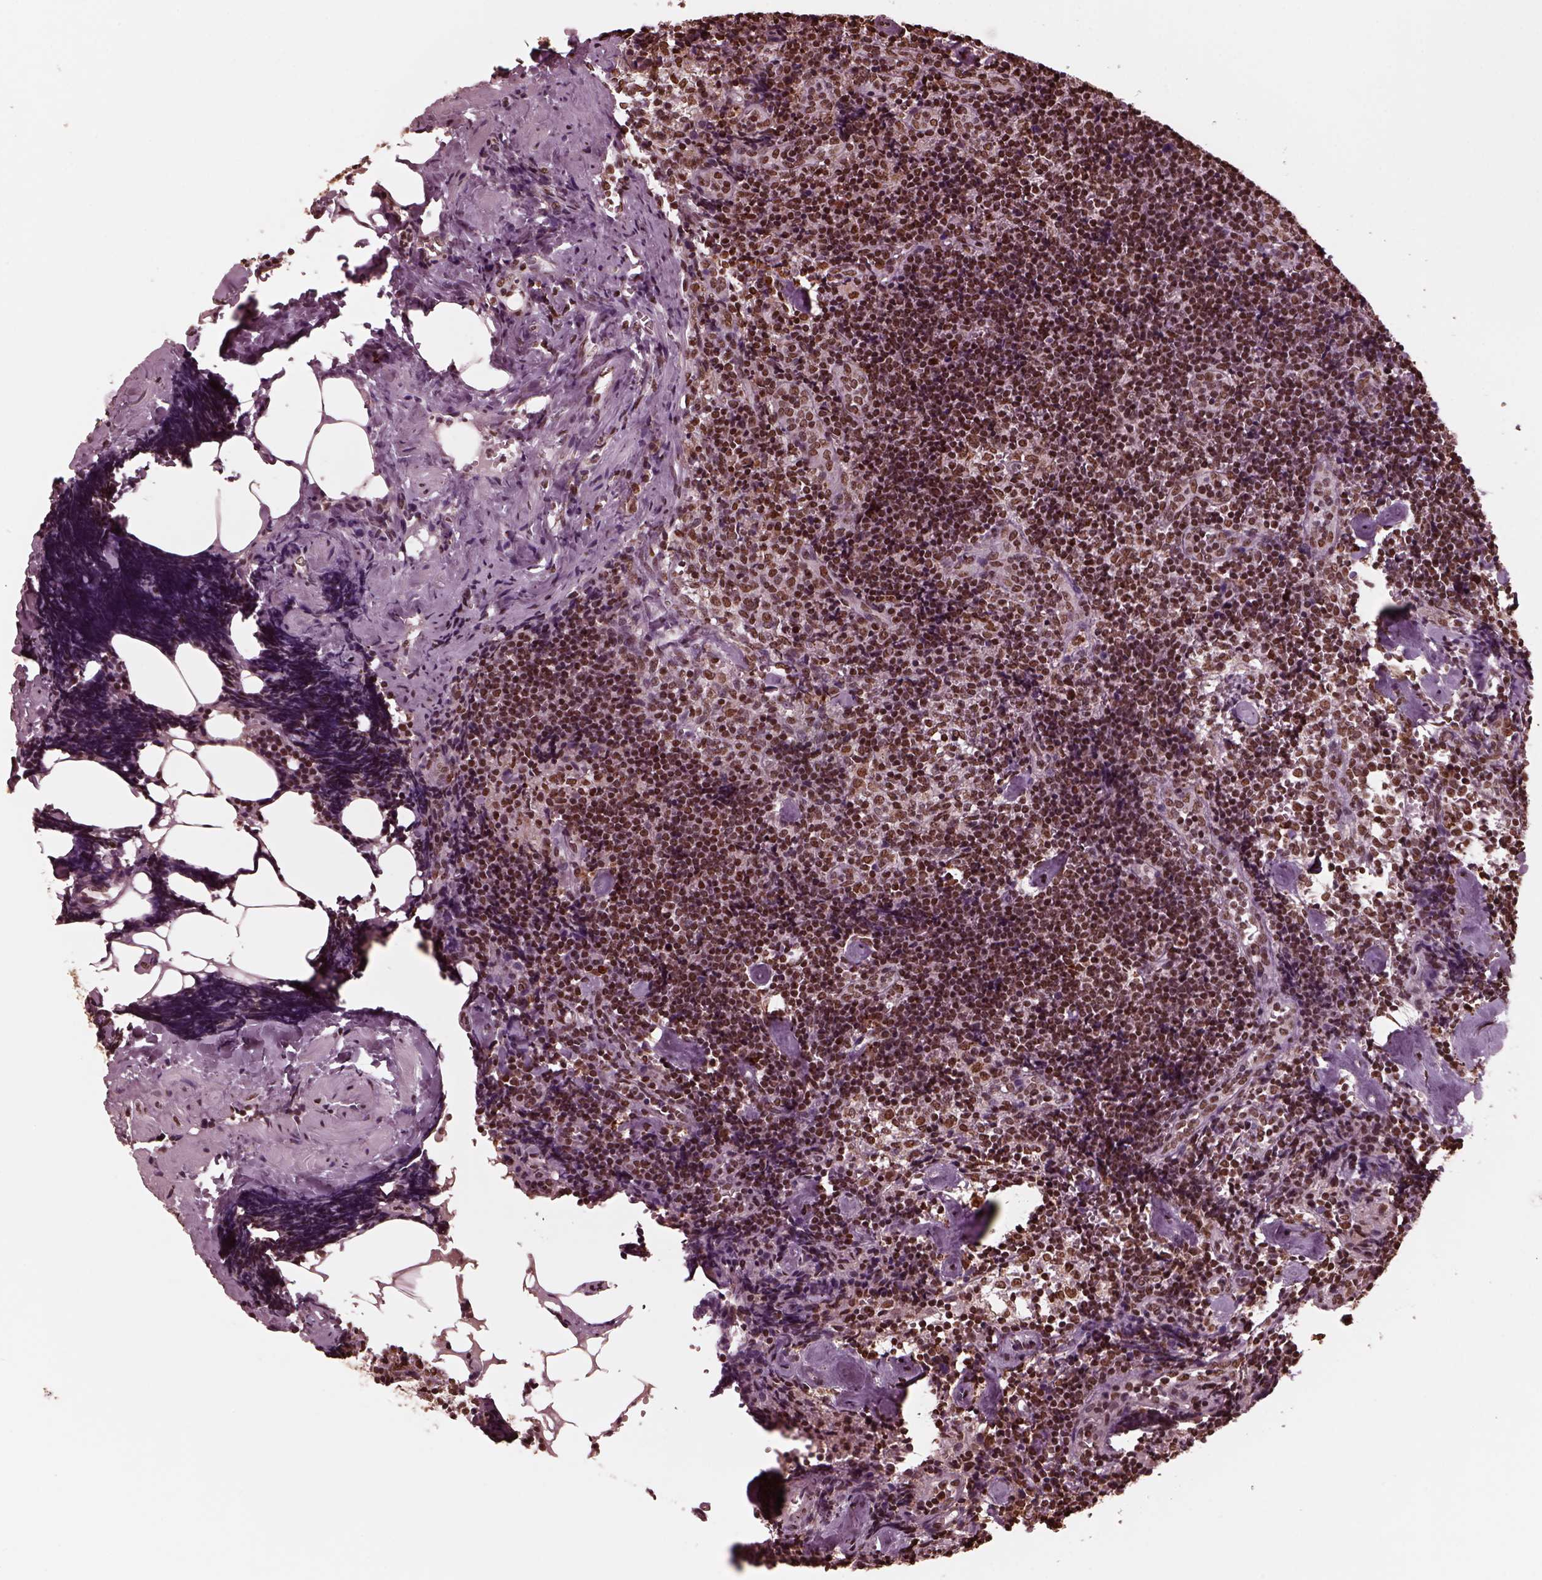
{"staining": {"intensity": "moderate", "quantity": ">75%", "location": "nuclear"}, "tissue": "lymph node", "cell_type": "Germinal center cells", "image_type": "normal", "snomed": [{"axis": "morphology", "description": "Normal tissue, NOS"}, {"axis": "topography", "description": "Lymph node"}], "caption": "Immunohistochemistry (IHC) (DAB (3,3'-diaminobenzidine)) staining of normal human lymph node reveals moderate nuclear protein staining in about >75% of germinal center cells.", "gene": "NSD1", "patient": {"sex": "female", "age": 50}}